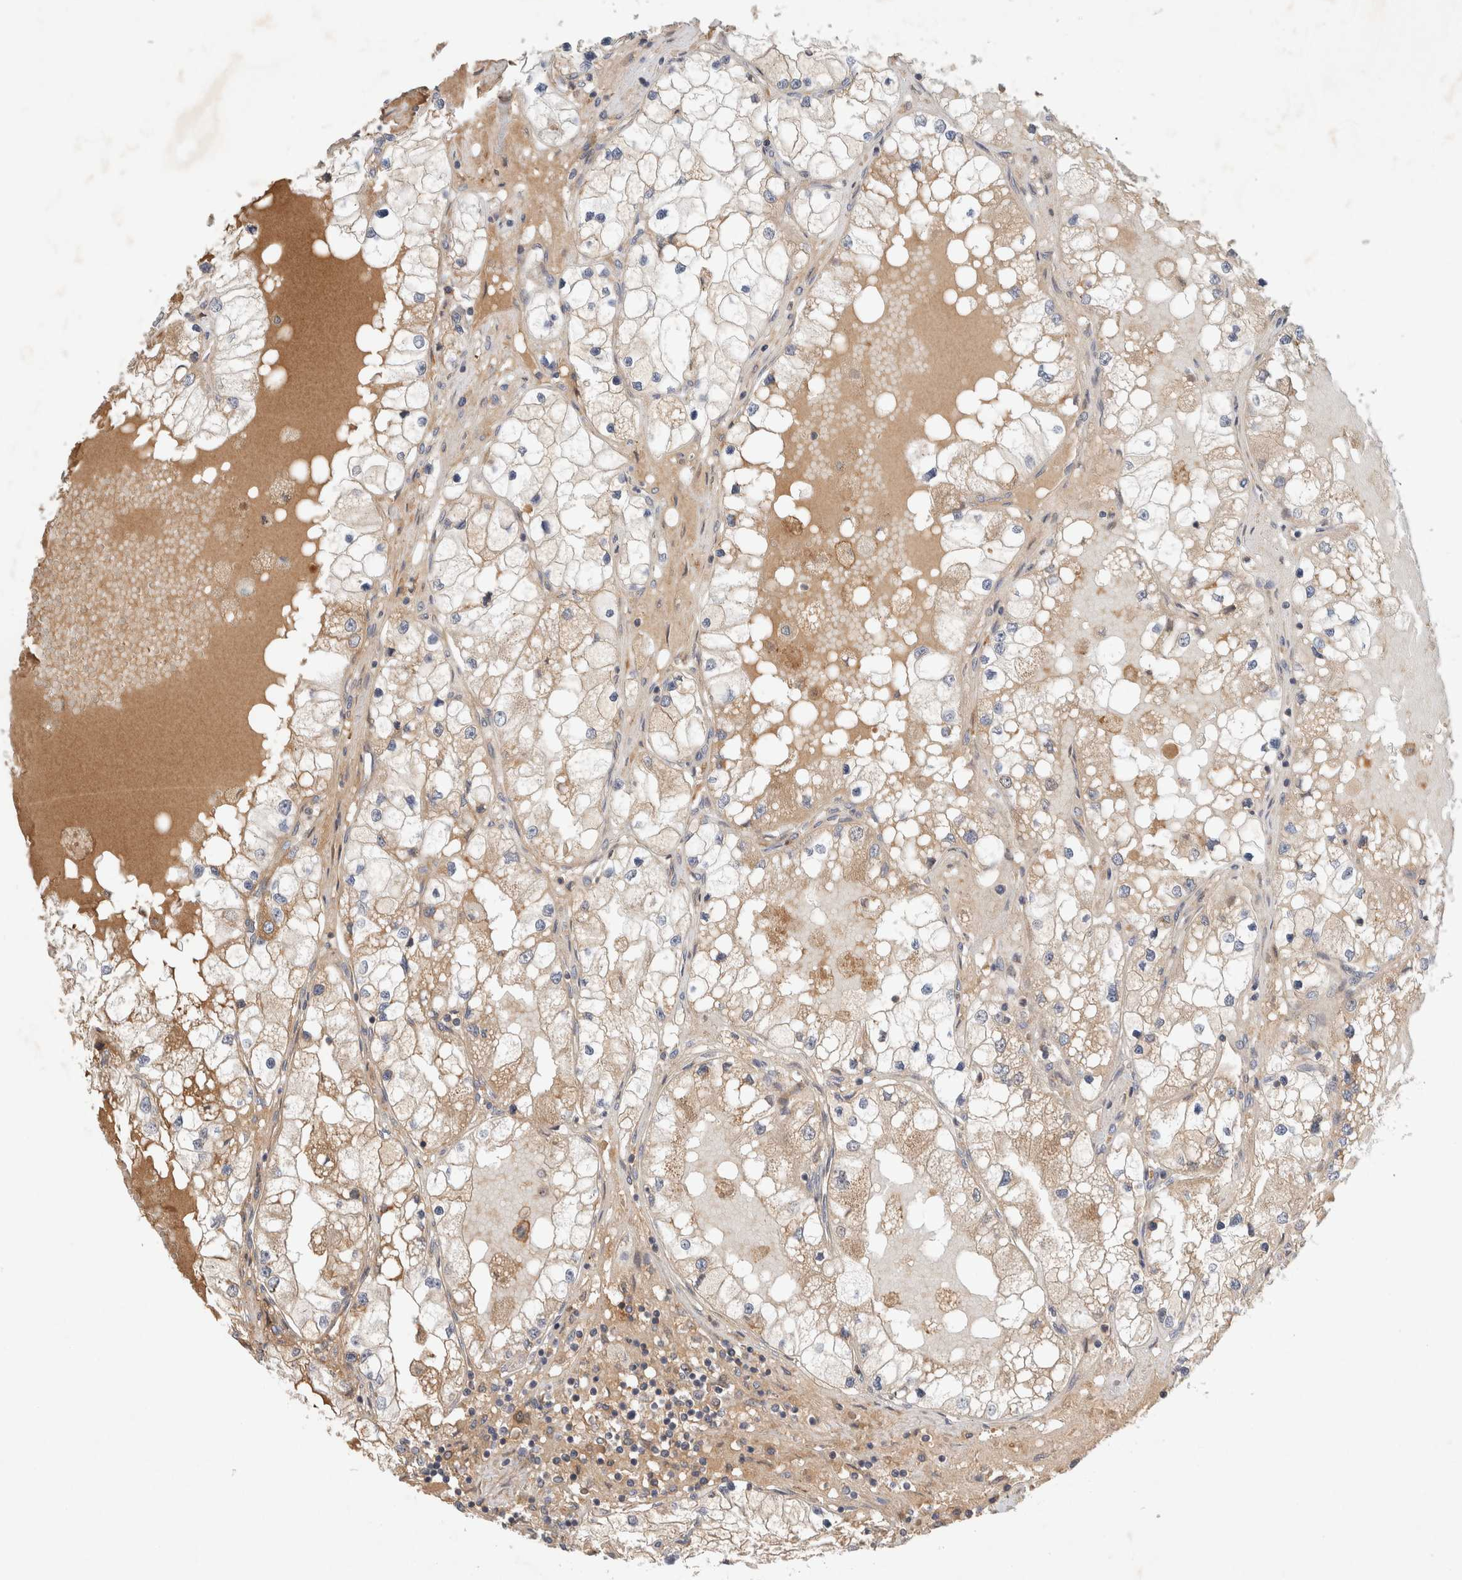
{"staining": {"intensity": "weak", "quantity": ">75%", "location": "cytoplasmic/membranous"}, "tissue": "renal cancer", "cell_type": "Tumor cells", "image_type": "cancer", "snomed": [{"axis": "morphology", "description": "Adenocarcinoma, NOS"}, {"axis": "topography", "description": "Kidney"}], "caption": "DAB (3,3'-diaminobenzidine) immunohistochemical staining of adenocarcinoma (renal) reveals weak cytoplasmic/membranous protein staining in approximately >75% of tumor cells.", "gene": "ARMC9", "patient": {"sex": "male", "age": 68}}